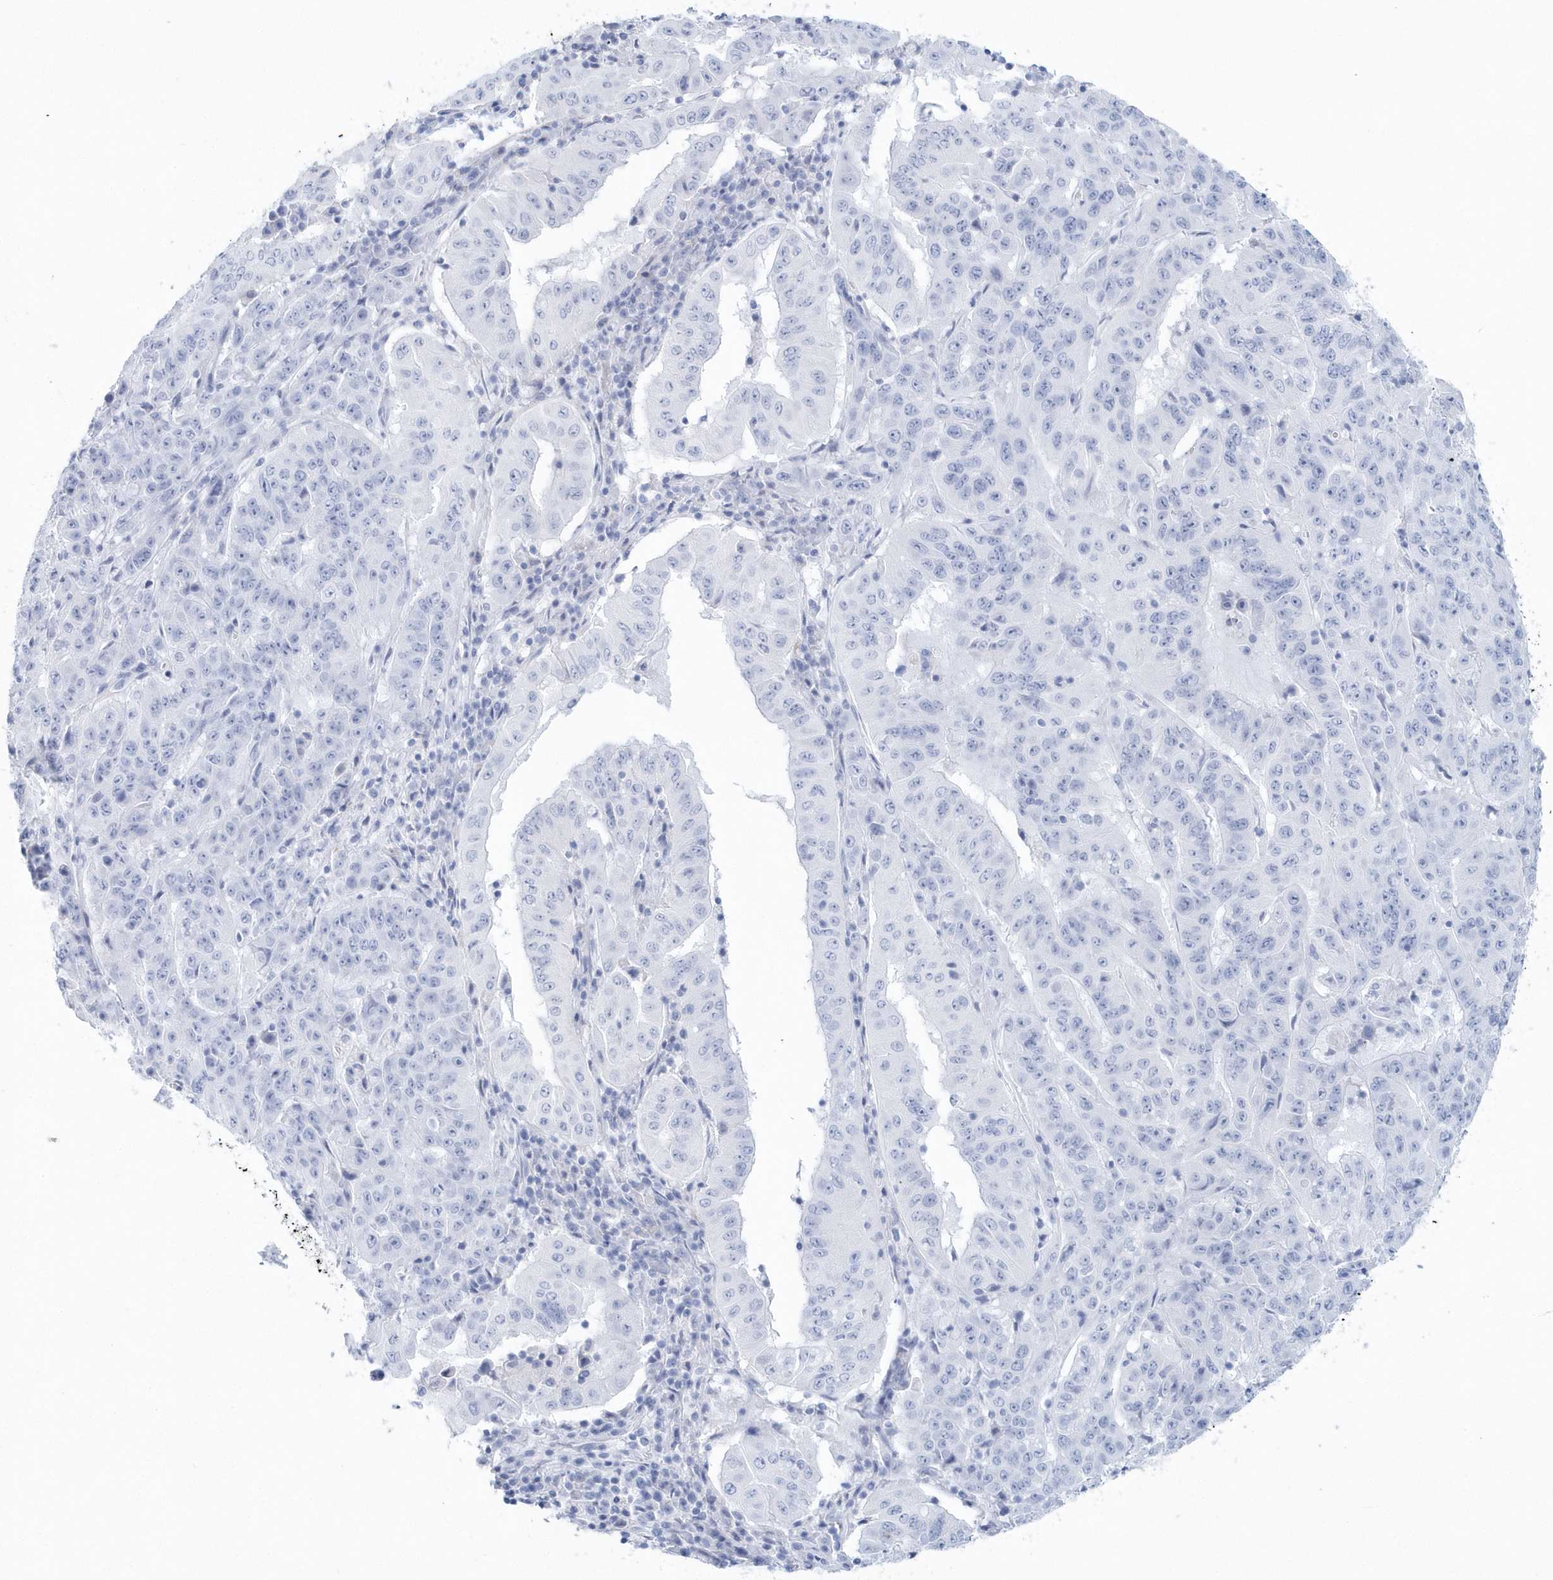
{"staining": {"intensity": "negative", "quantity": "none", "location": "none"}, "tissue": "pancreatic cancer", "cell_type": "Tumor cells", "image_type": "cancer", "snomed": [{"axis": "morphology", "description": "Adenocarcinoma, NOS"}, {"axis": "topography", "description": "Pancreas"}], "caption": "A high-resolution image shows IHC staining of adenocarcinoma (pancreatic), which exhibits no significant expression in tumor cells.", "gene": "PTPRO", "patient": {"sex": "male", "age": 63}}